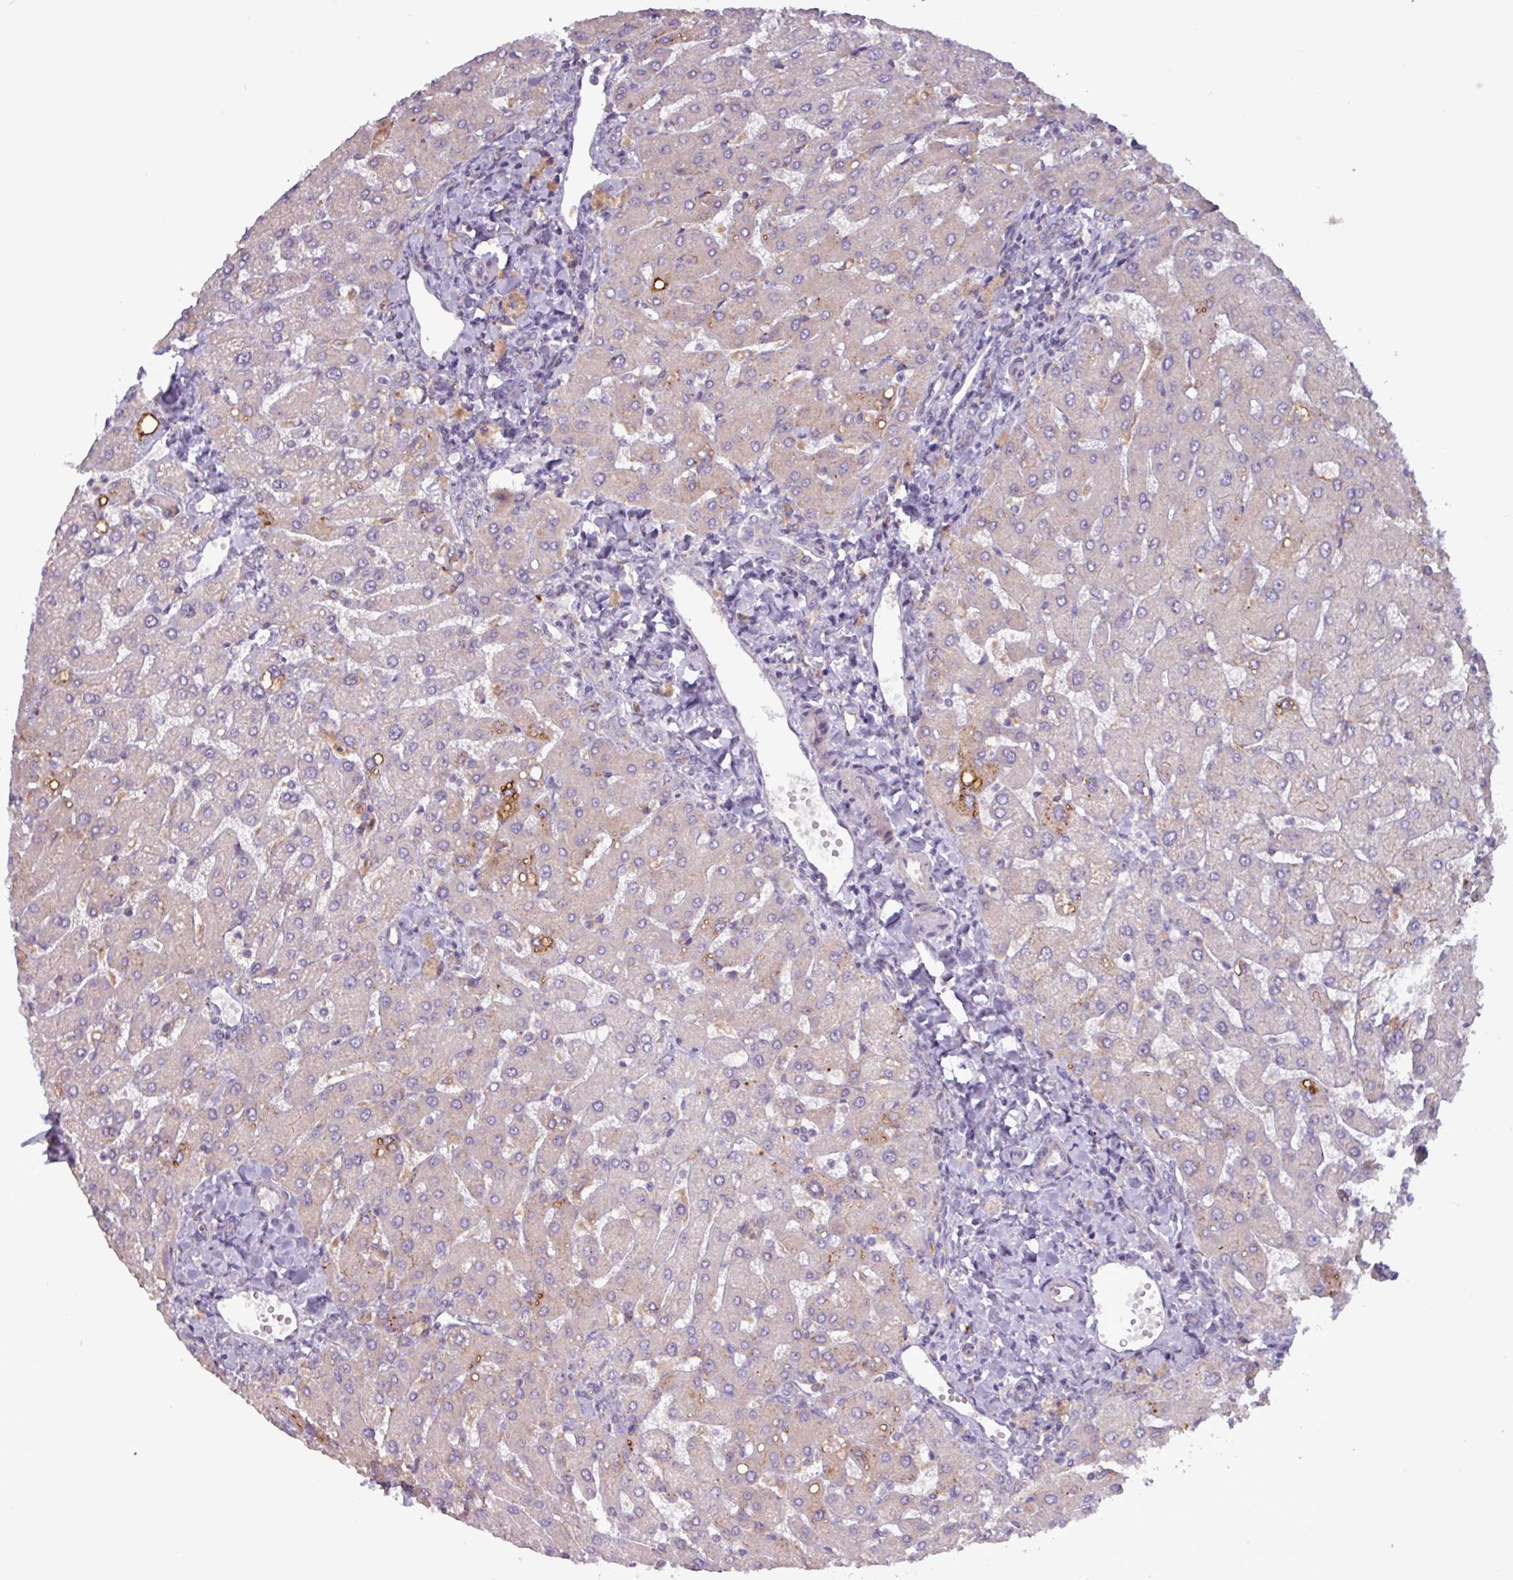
{"staining": {"intensity": "negative", "quantity": "none", "location": "none"}, "tissue": "liver", "cell_type": "Cholangiocytes", "image_type": "normal", "snomed": [{"axis": "morphology", "description": "Normal tissue, NOS"}, {"axis": "topography", "description": "Liver"}], "caption": "DAB immunohistochemical staining of normal human liver shows no significant staining in cholangiocytes.", "gene": "PLIN2", "patient": {"sex": "male", "age": 55}}